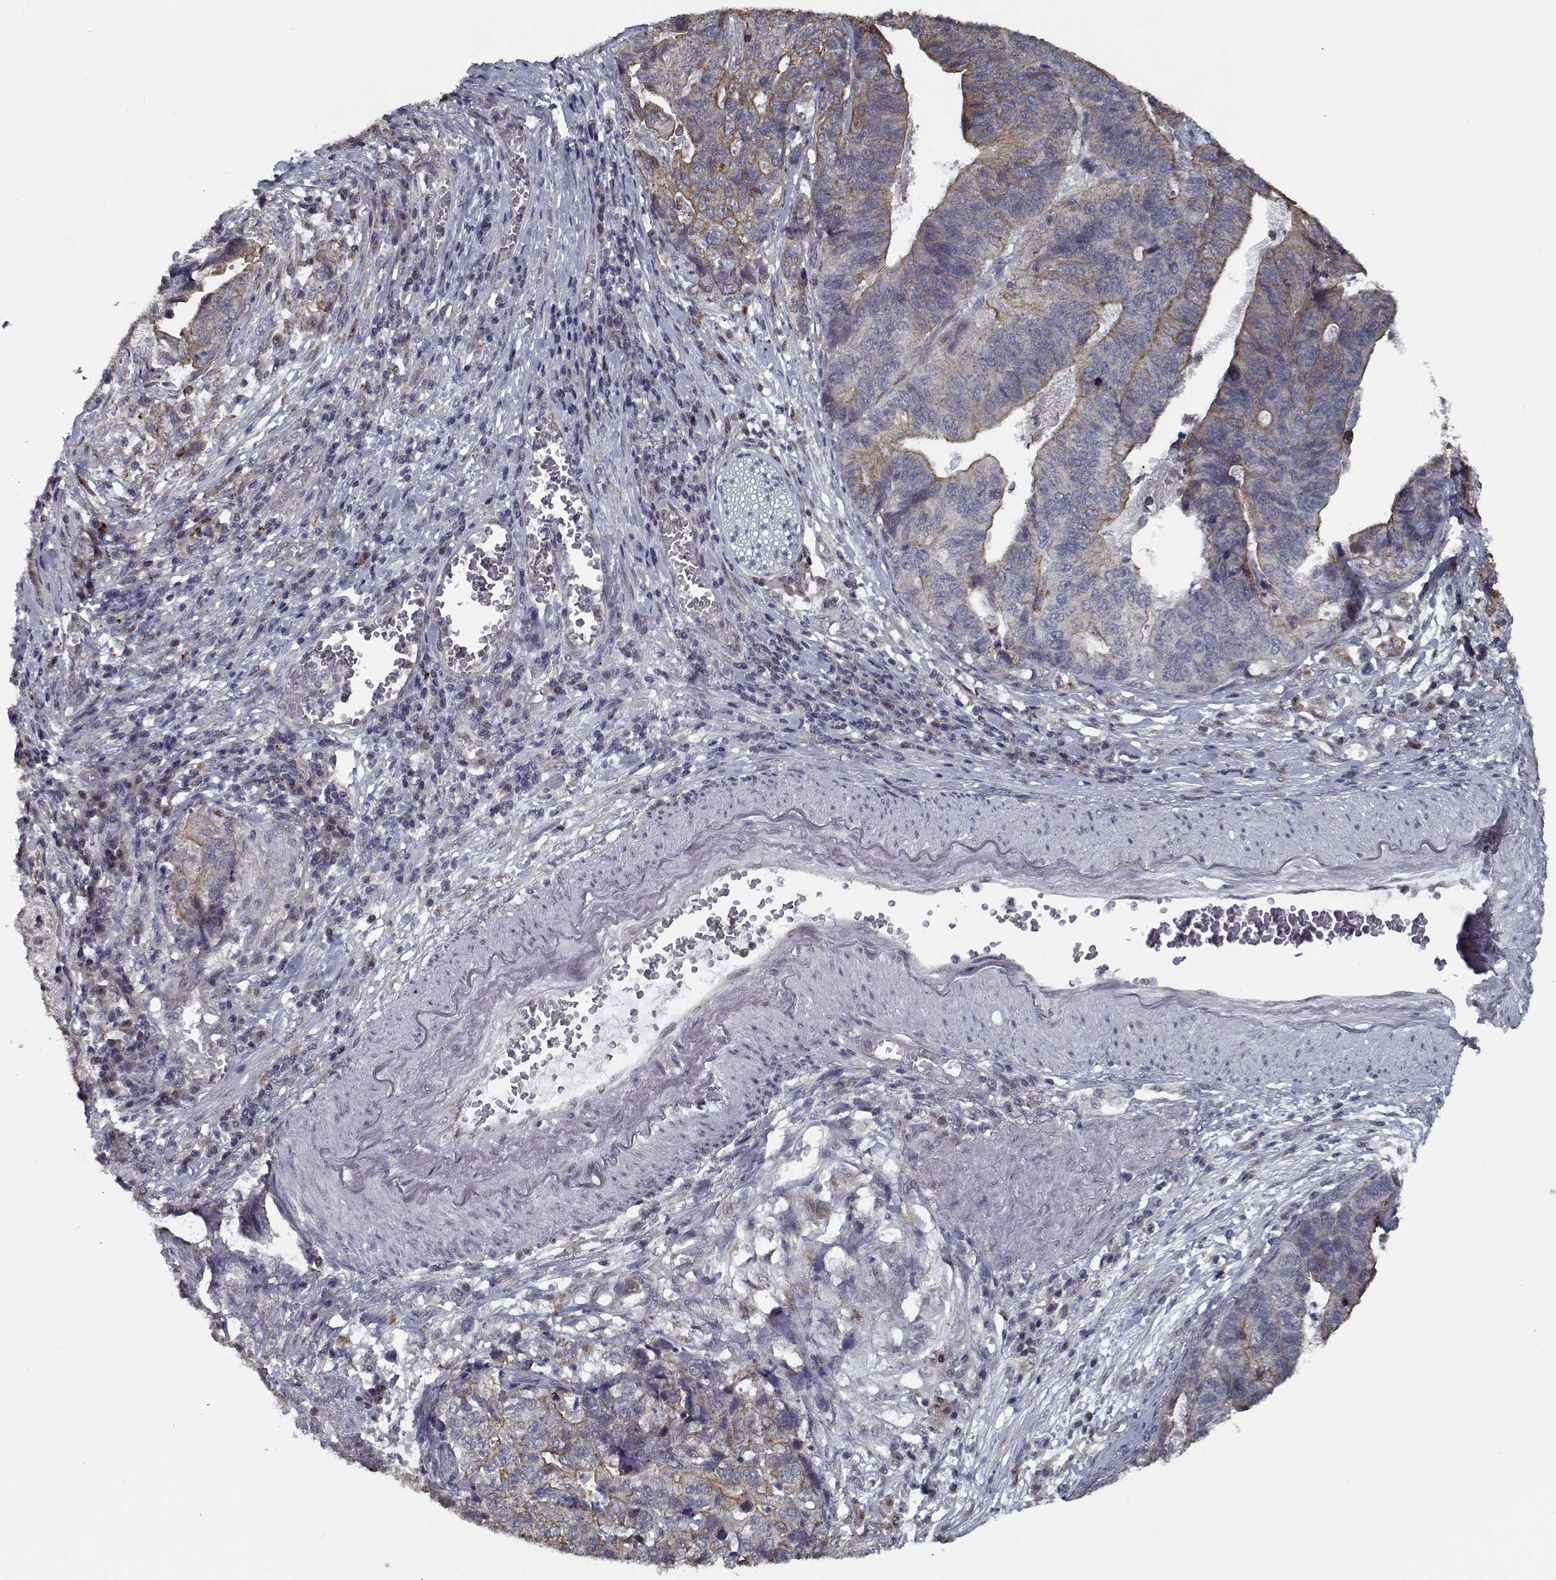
{"staining": {"intensity": "moderate", "quantity": "25%-75%", "location": "cytoplasmic/membranous"}, "tissue": "stomach cancer", "cell_type": "Tumor cells", "image_type": "cancer", "snomed": [{"axis": "morphology", "description": "Adenocarcinoma, NOS"}, {"axis": "topography", "description": "Stomach, upper"}], "caption": "This micrograph reveals IHC staining of human stomach cancer, with medium moderate cytoplasmic/membranous expression in approximately 25%-75% of tumor cells.", "gene": "NLK", "patient": {"sex": "female", "age": 67}}